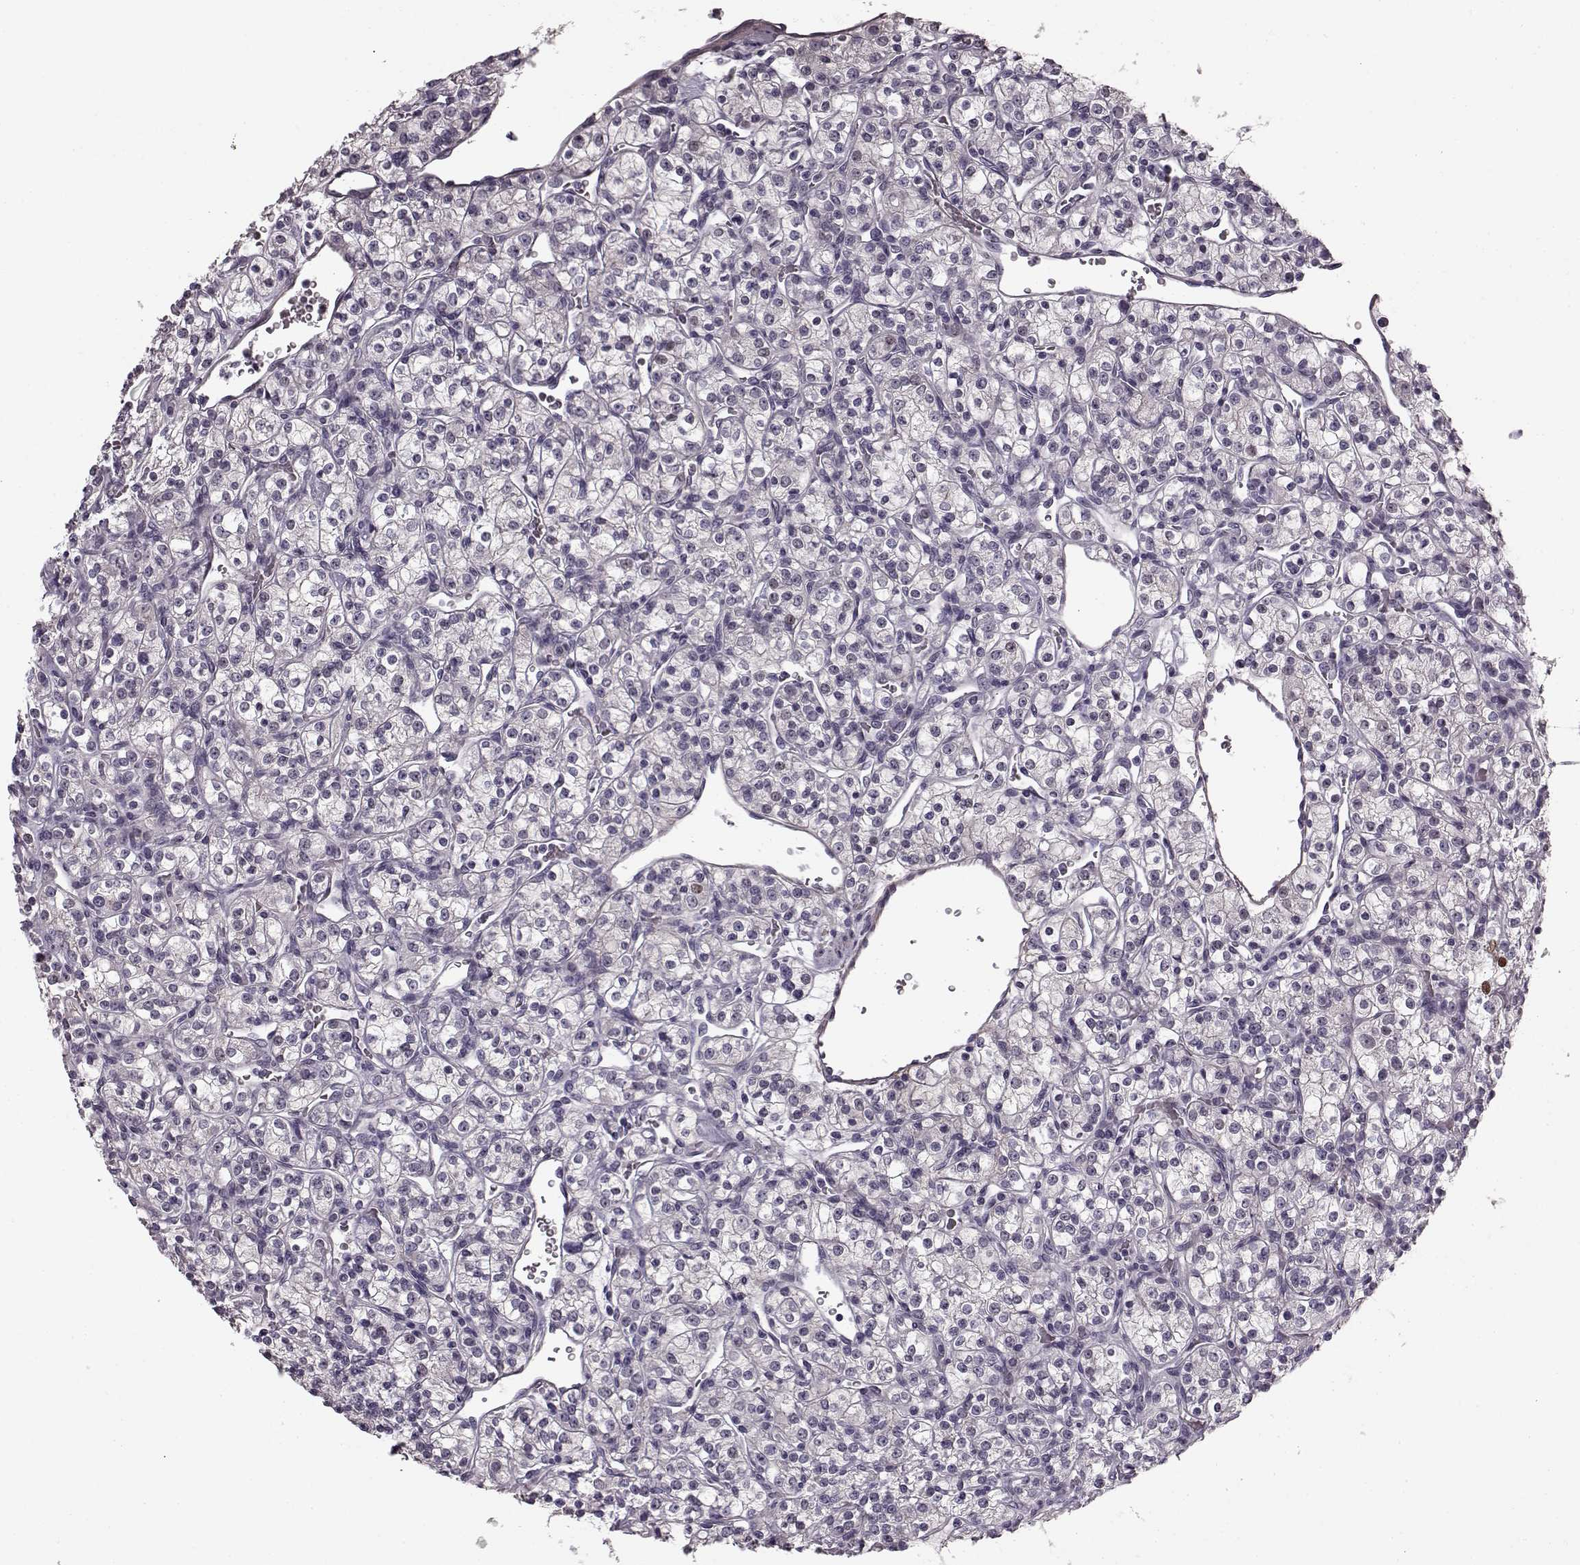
{"staining": {"intensity": "negative", "quantity": "none", "location": "none"}, "tissue": "renal cancer", "cell_type": "Tumor cells", "image_type": "cancer", "snomed": [{"axis": "morphology", "description": "Adenocarcinoma, NOS"}, {"axis": "topography", "description": "Kidney"}], "caption": "DAB (3,3'-diaminobenzidine) immunohistochemical staining of adenocarcinoma (renal) displays no significant positivity in tumor cells.", "gene": "SLCO3A1", "patient": {"sex": "male", "age": 77}}